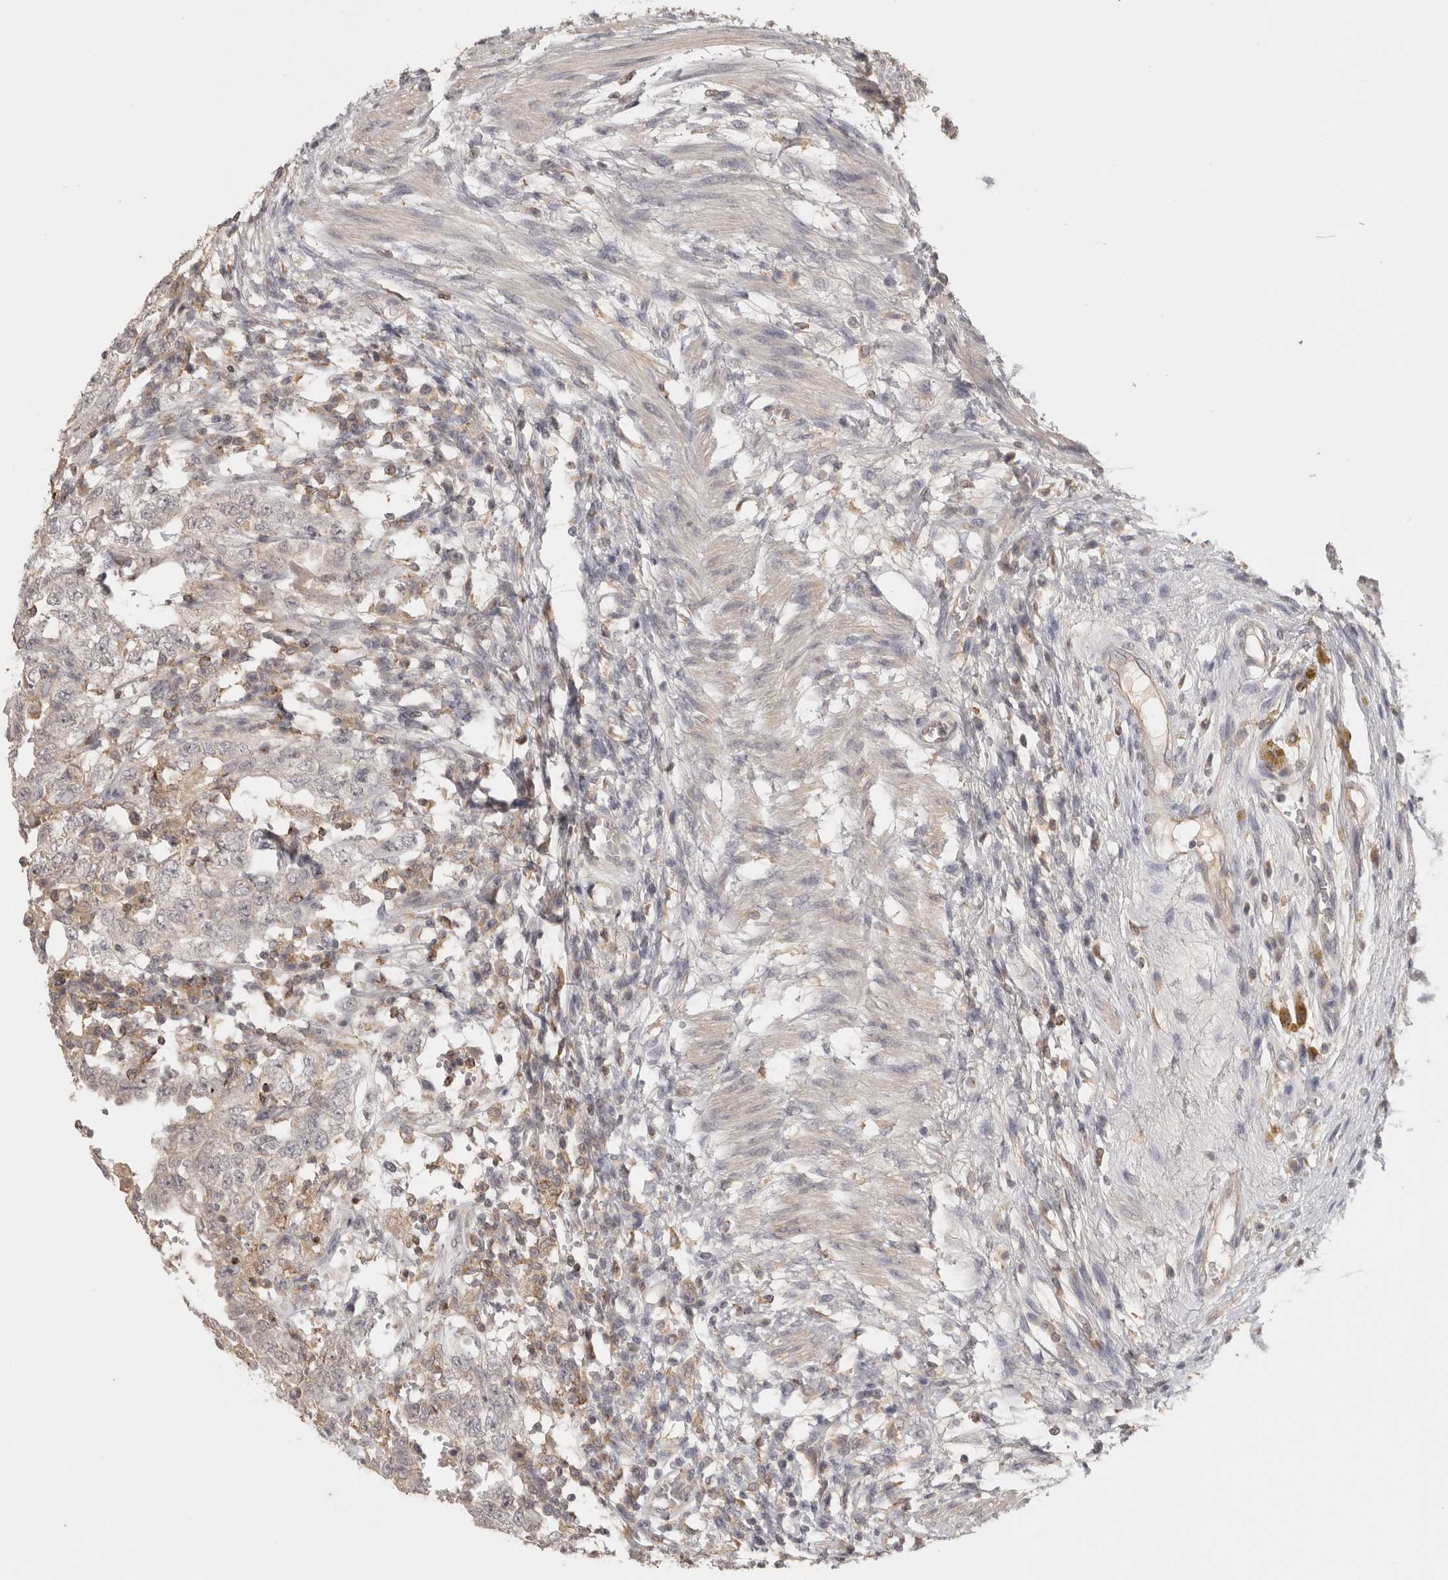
{"staining": {"intensity": "negative", "quantity": "none", "location": "none"}, "tissue": "testis cancer", "cell_type": "Tumor cells", "image_type": "cancer", "snomed": [{"axis": "morphology", "description": "Carcinoma, Embryonal, NOS"}, {"axis": "topography", "description": "Testis"}], "caption": "Human testis cancer (embryonal carcinoma) stained for a protein using immunohistochemistry reveals no staining in tumor cells.", "gene": "HAVCR2", "patient": {"sex": "male", "age": 26}}